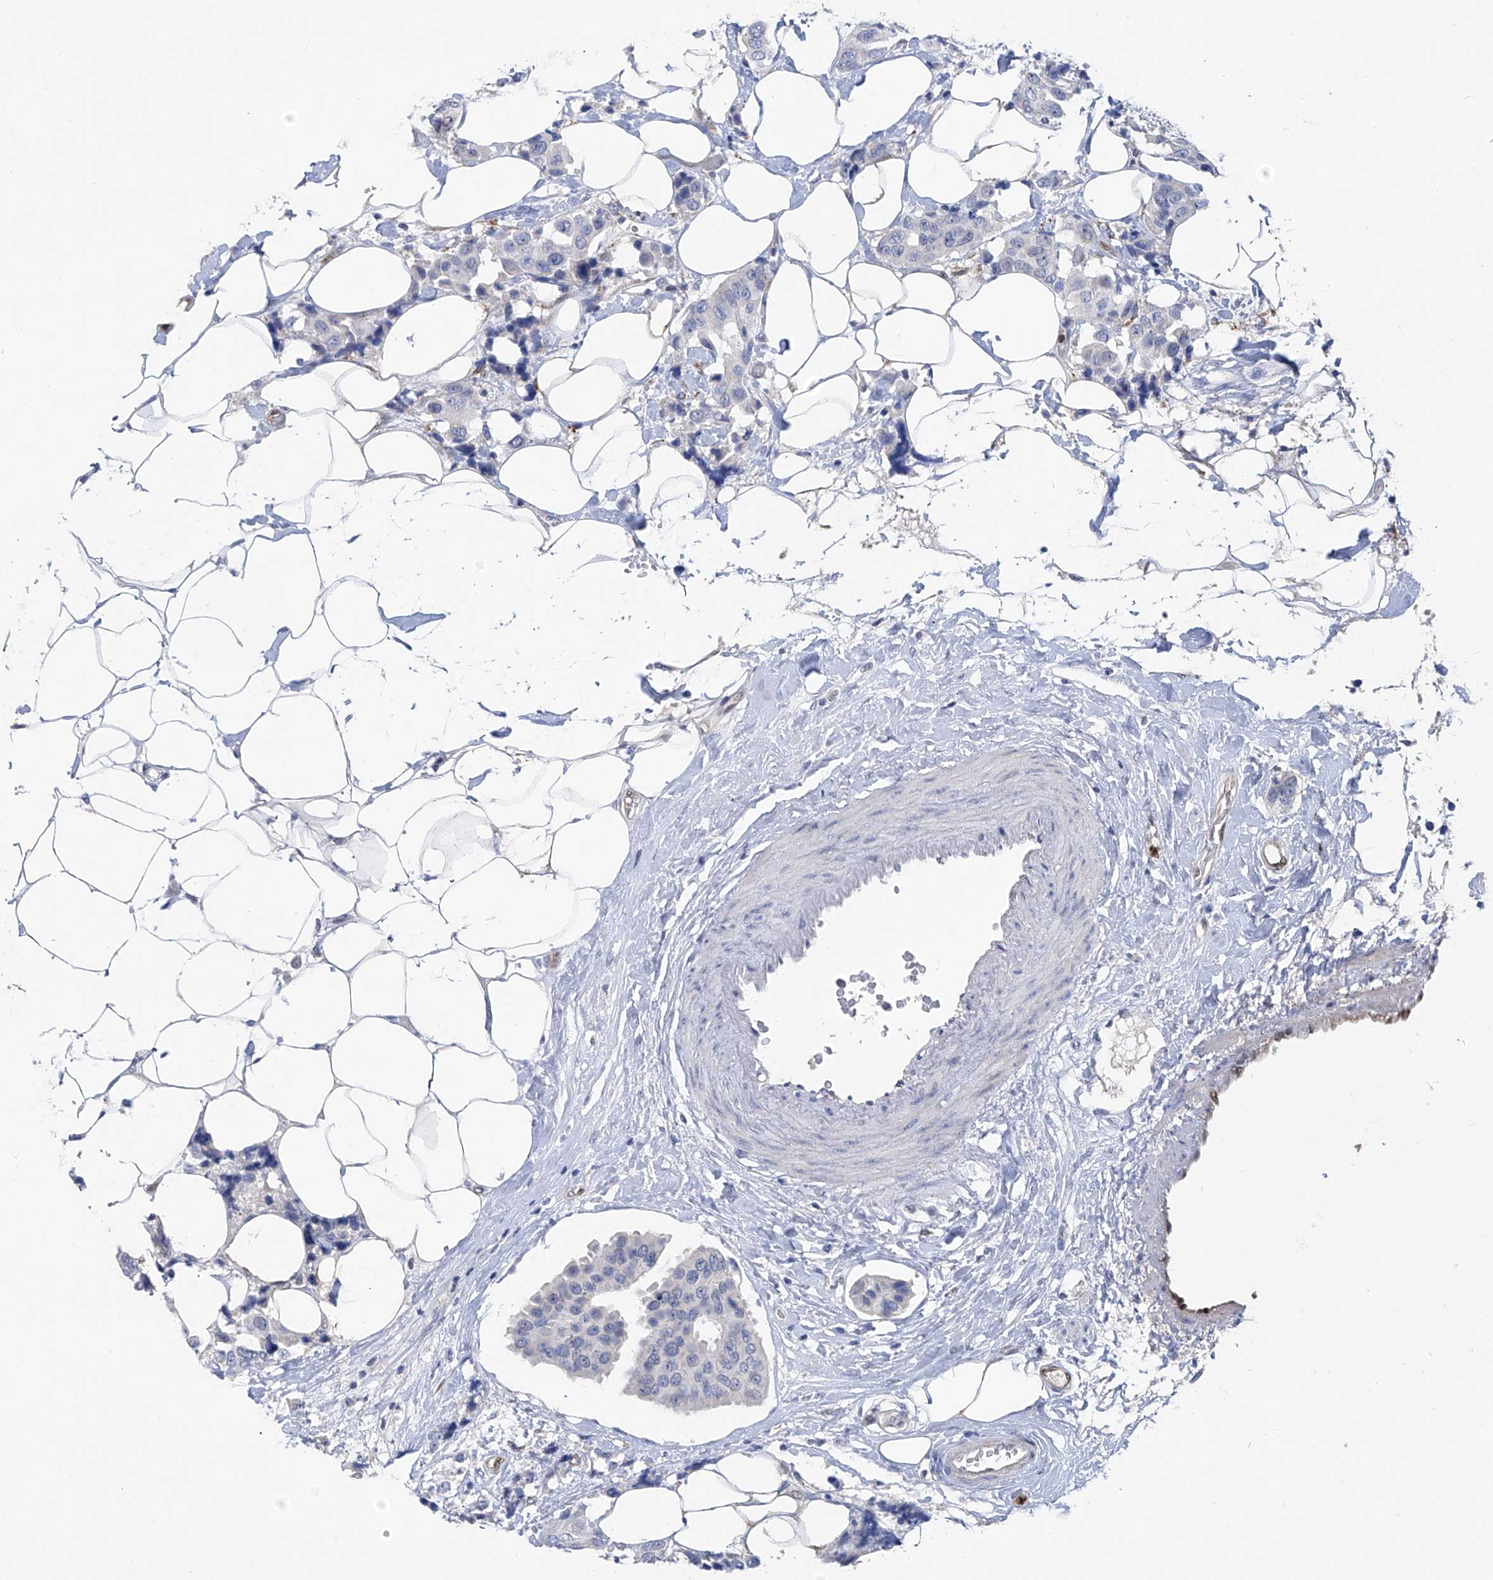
{"staining": {"intensity": "negative", "quantity": "none", "location": "none"}, "tissue": "breast cancer", "cell_type": "Tumor cells", "image_type": "cancer", "snomed": [{"axis": "morphology", "description": "Normal tissue, NOS"}, {"axis": "morphology", "description": "Duct carcinoma"}, {"axis": "topography", "description": "Breast"}], "caption": "The immunohistochemistry (IHC) histopathology image has no significant staining in tumor cells of breast cancer tissue. (DAB (3,3'-diaminobenzidine) immunohistochemistry visualized using brightfield microscopy, high magnification).", "gene": "PHF20", "patient": {"sex": "female", "age": 39}}